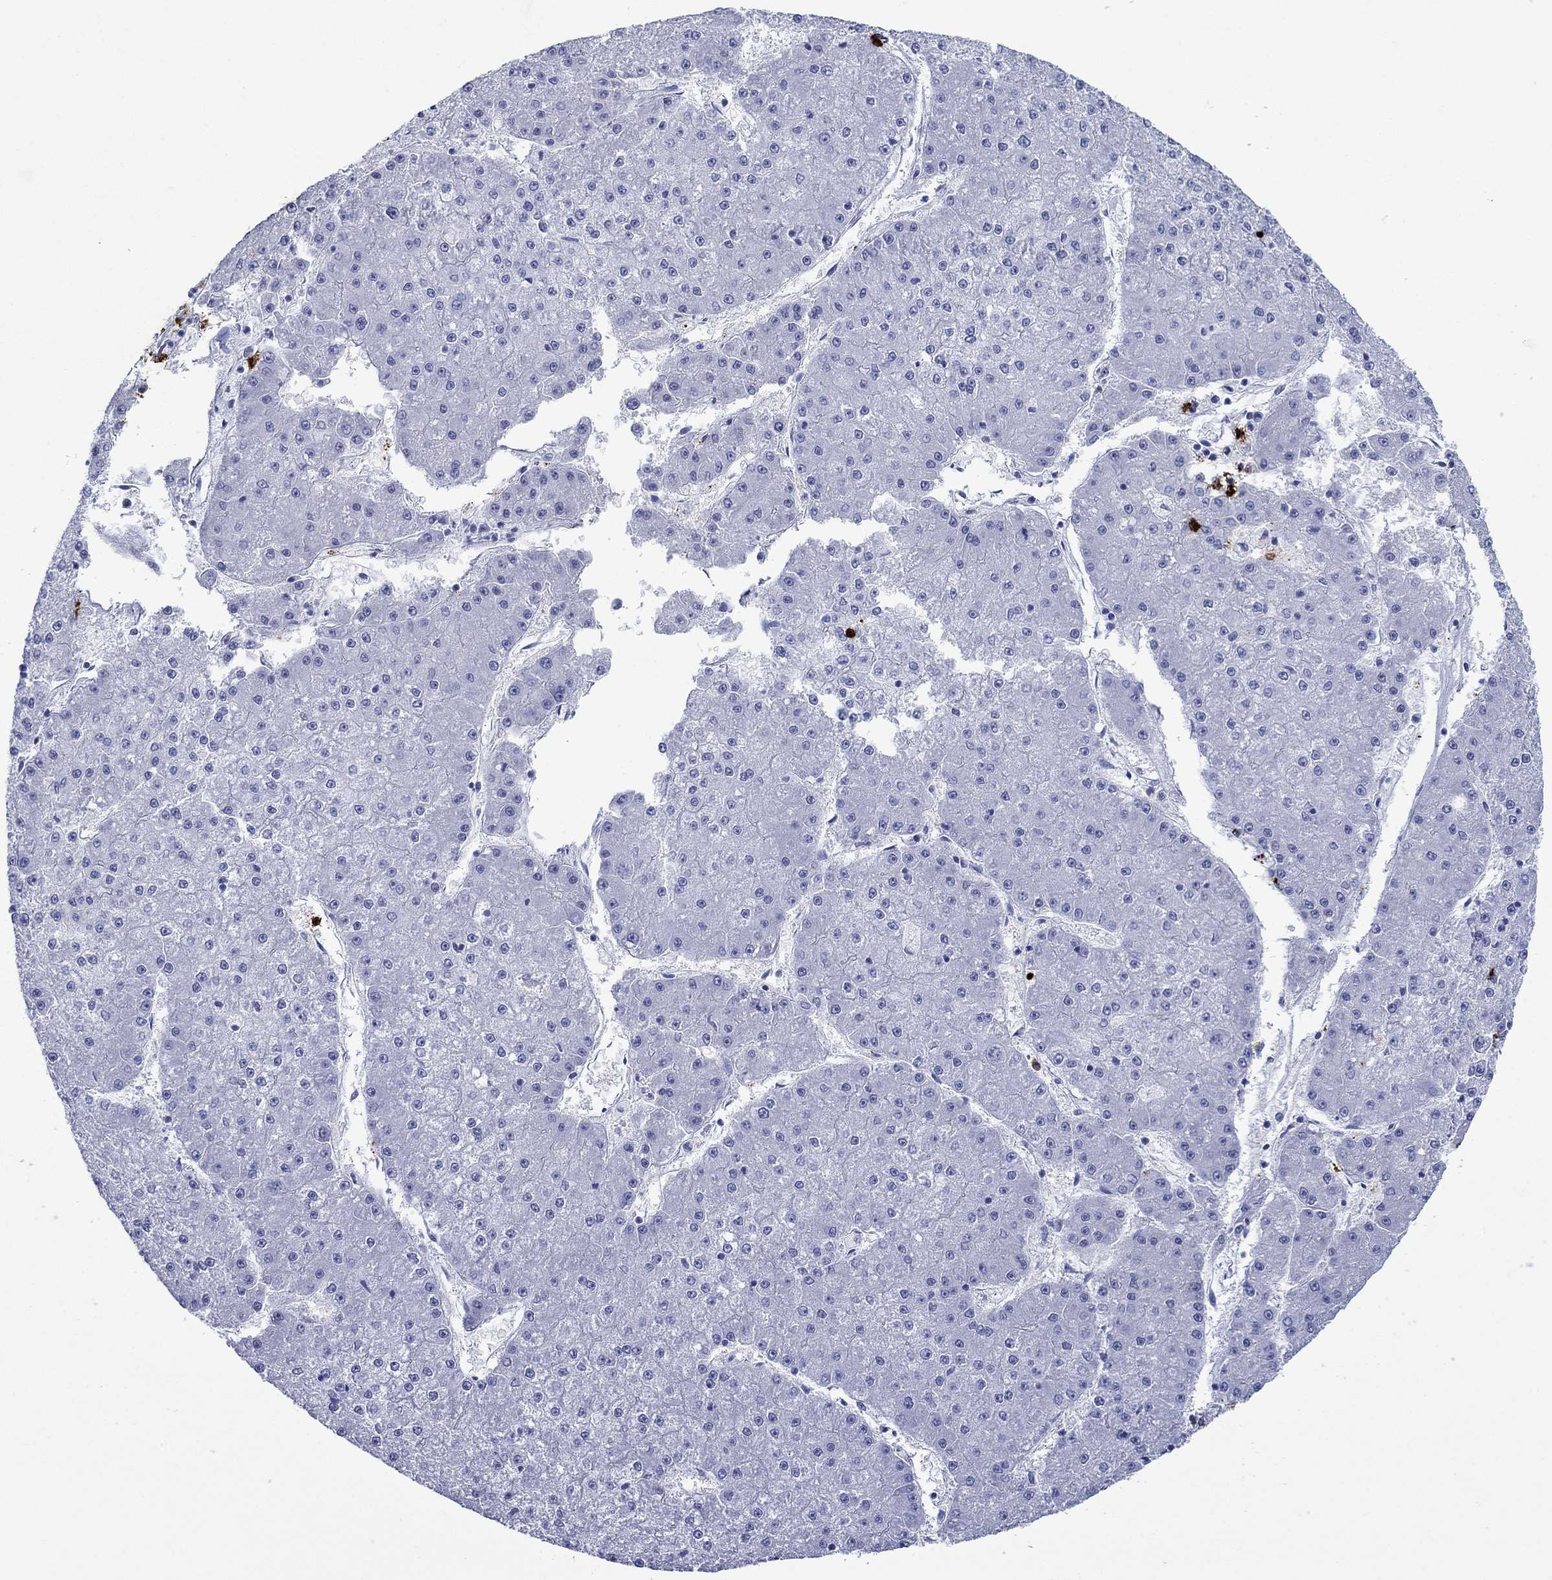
{"staining": {"intensity": "negative", "quantity": "none", "location": "none"}, "tissue": "liver cancer", "cell_type": "Tumor cells", "image_type": "cancer", "snomed": [{"axis": "morphology", "description": "Carcinoma, Hepatocellular, NOS"}, {"axis": "topography", "description": "Liver"}], "caption": "Tumor cells are negative for protein expression in human liver cancer.", "gene": "AZU1", "patient": {"sex": "male", "age": 73}}